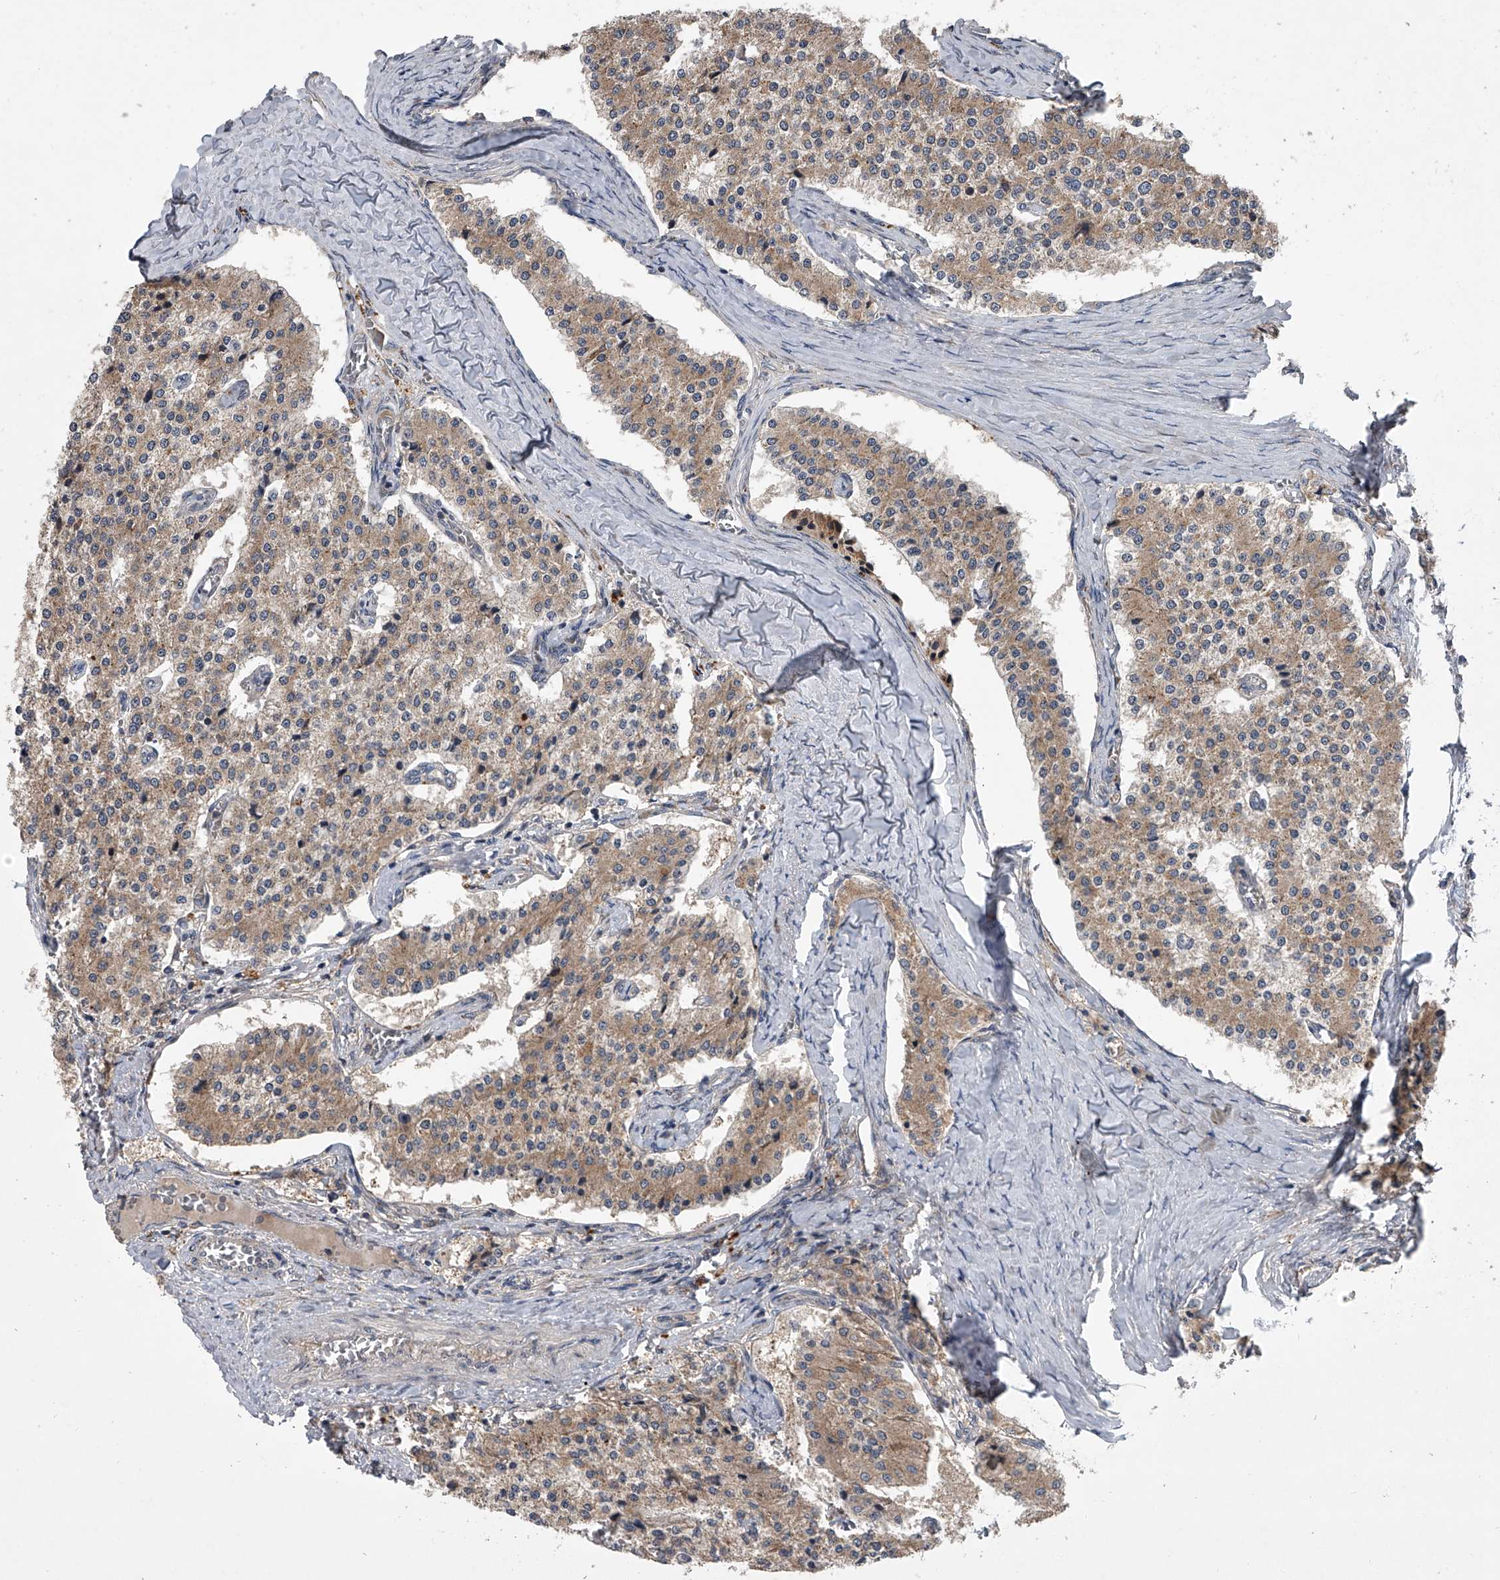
{"staining": {"intensity": "moderate", "quantity": ">75%", "location": "cytoplasmic/membranous"}, "tissue": "carcinoid", "cell_type": "Tumor cells", "image_type": "cancer", "snomed": [{"axis": "morphology", "description": "Carcinoid, malignant, NOS"}, {"axis": "topography", "description": "Colon"}], "caption": "Approximately >75% of tumor cells in malignant carcinoid display moderate cytoplasmic/membranous protein staining as visualized by brown immunohistochemical staining.", "gene": "GEMIN8", "patient": {"sex": "female", "age": 52}}